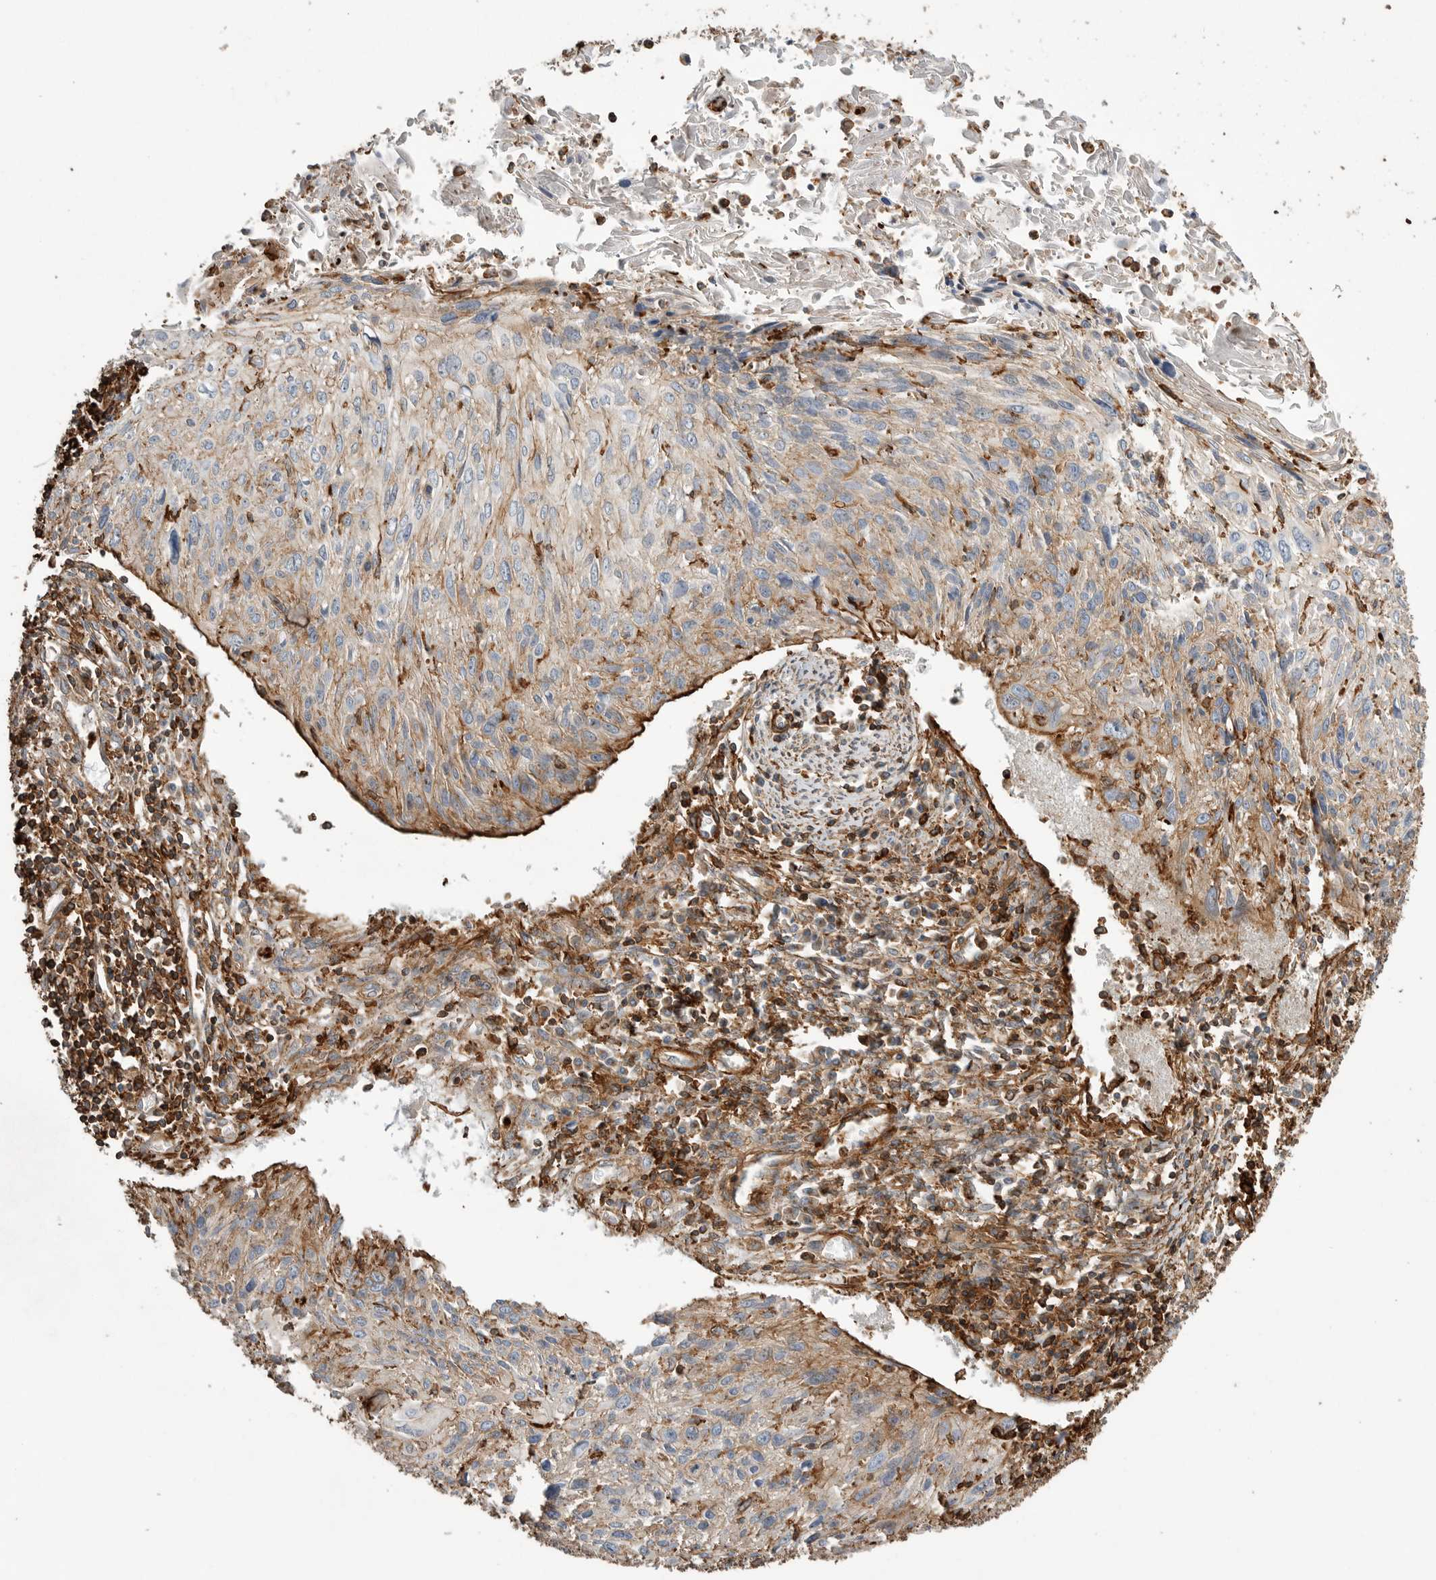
{"staining": {"intensity": "negative", "quantity": "none", "location": "none"}, "tissue": "cervical cancer", "cell_type": "Tumor cells", "image_type": "cancer", "snomed": [{"axis": "morphology", "description": "Squamous cell carcinoma, NOS"}, {"axis": "topography", "description": "Cervix"}], "caption": "There is no significant expression in tumor cells of cervical squamous cell carcinoma.", "gene": "GPER1", "patient": {"sex": "female", "age": 51}}